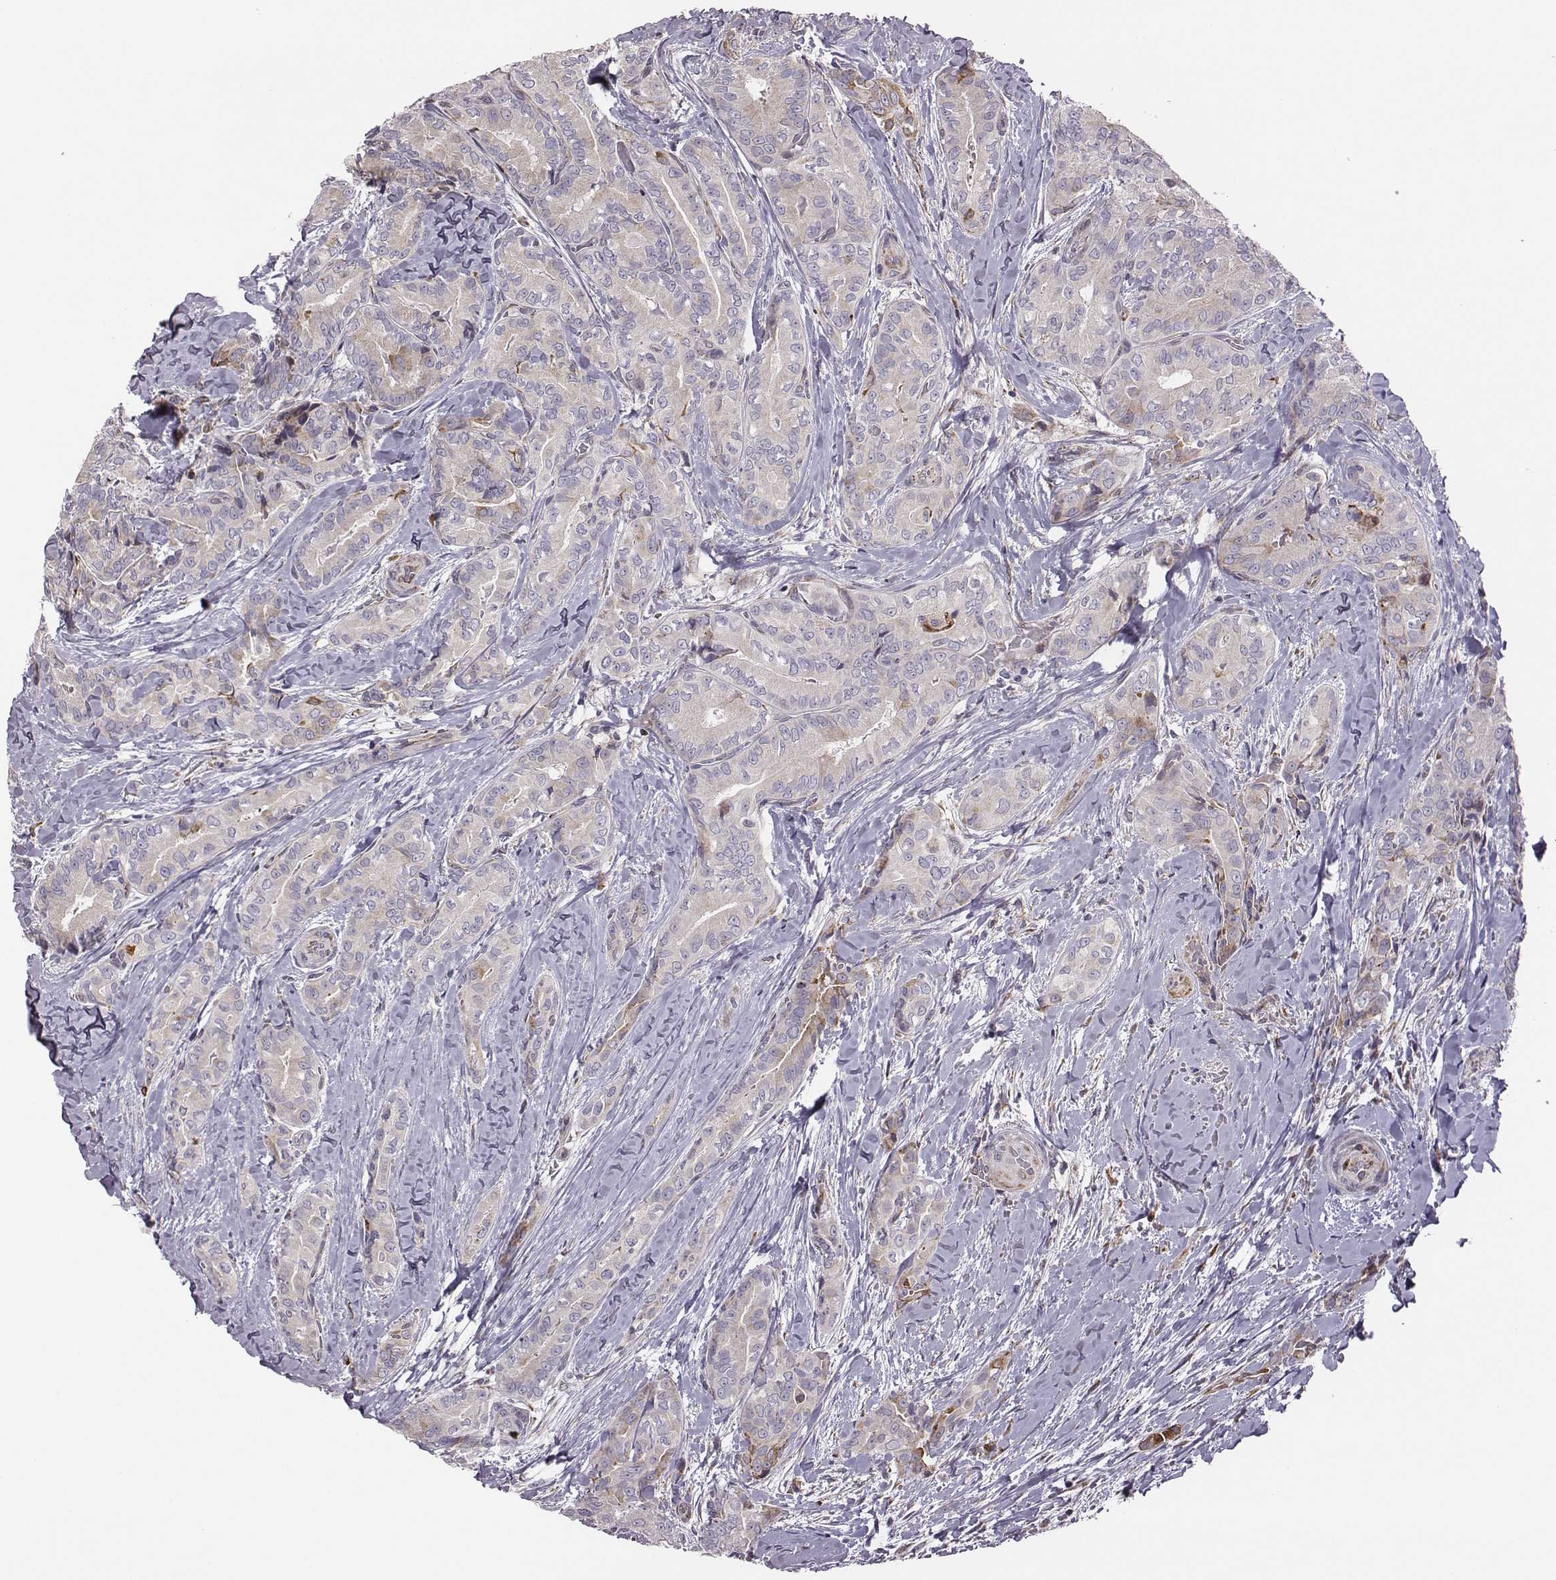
{"staining": {"intensity": "moderate", "quantity": "<25%", "location": "cytoplasmic/membranous"}, "tissue": "thyroid cancer", "cell_type": "Tumor cells", "image_type": "cancer", "snomed": [{"axis": "morphology", "description": "Papillary adenocarcinoma, NOS"}, {"axis": "topography", "description": "Thyroid gland"}], "caption": "About <25% of tumor cells in thyroid cancer exhibit moderate cytoplasmic/membranous protein positivity as visualized by brown immunohistochemical staining.", "gene": "SELENOI", "patient": {"sex": "male", "age": 61}}